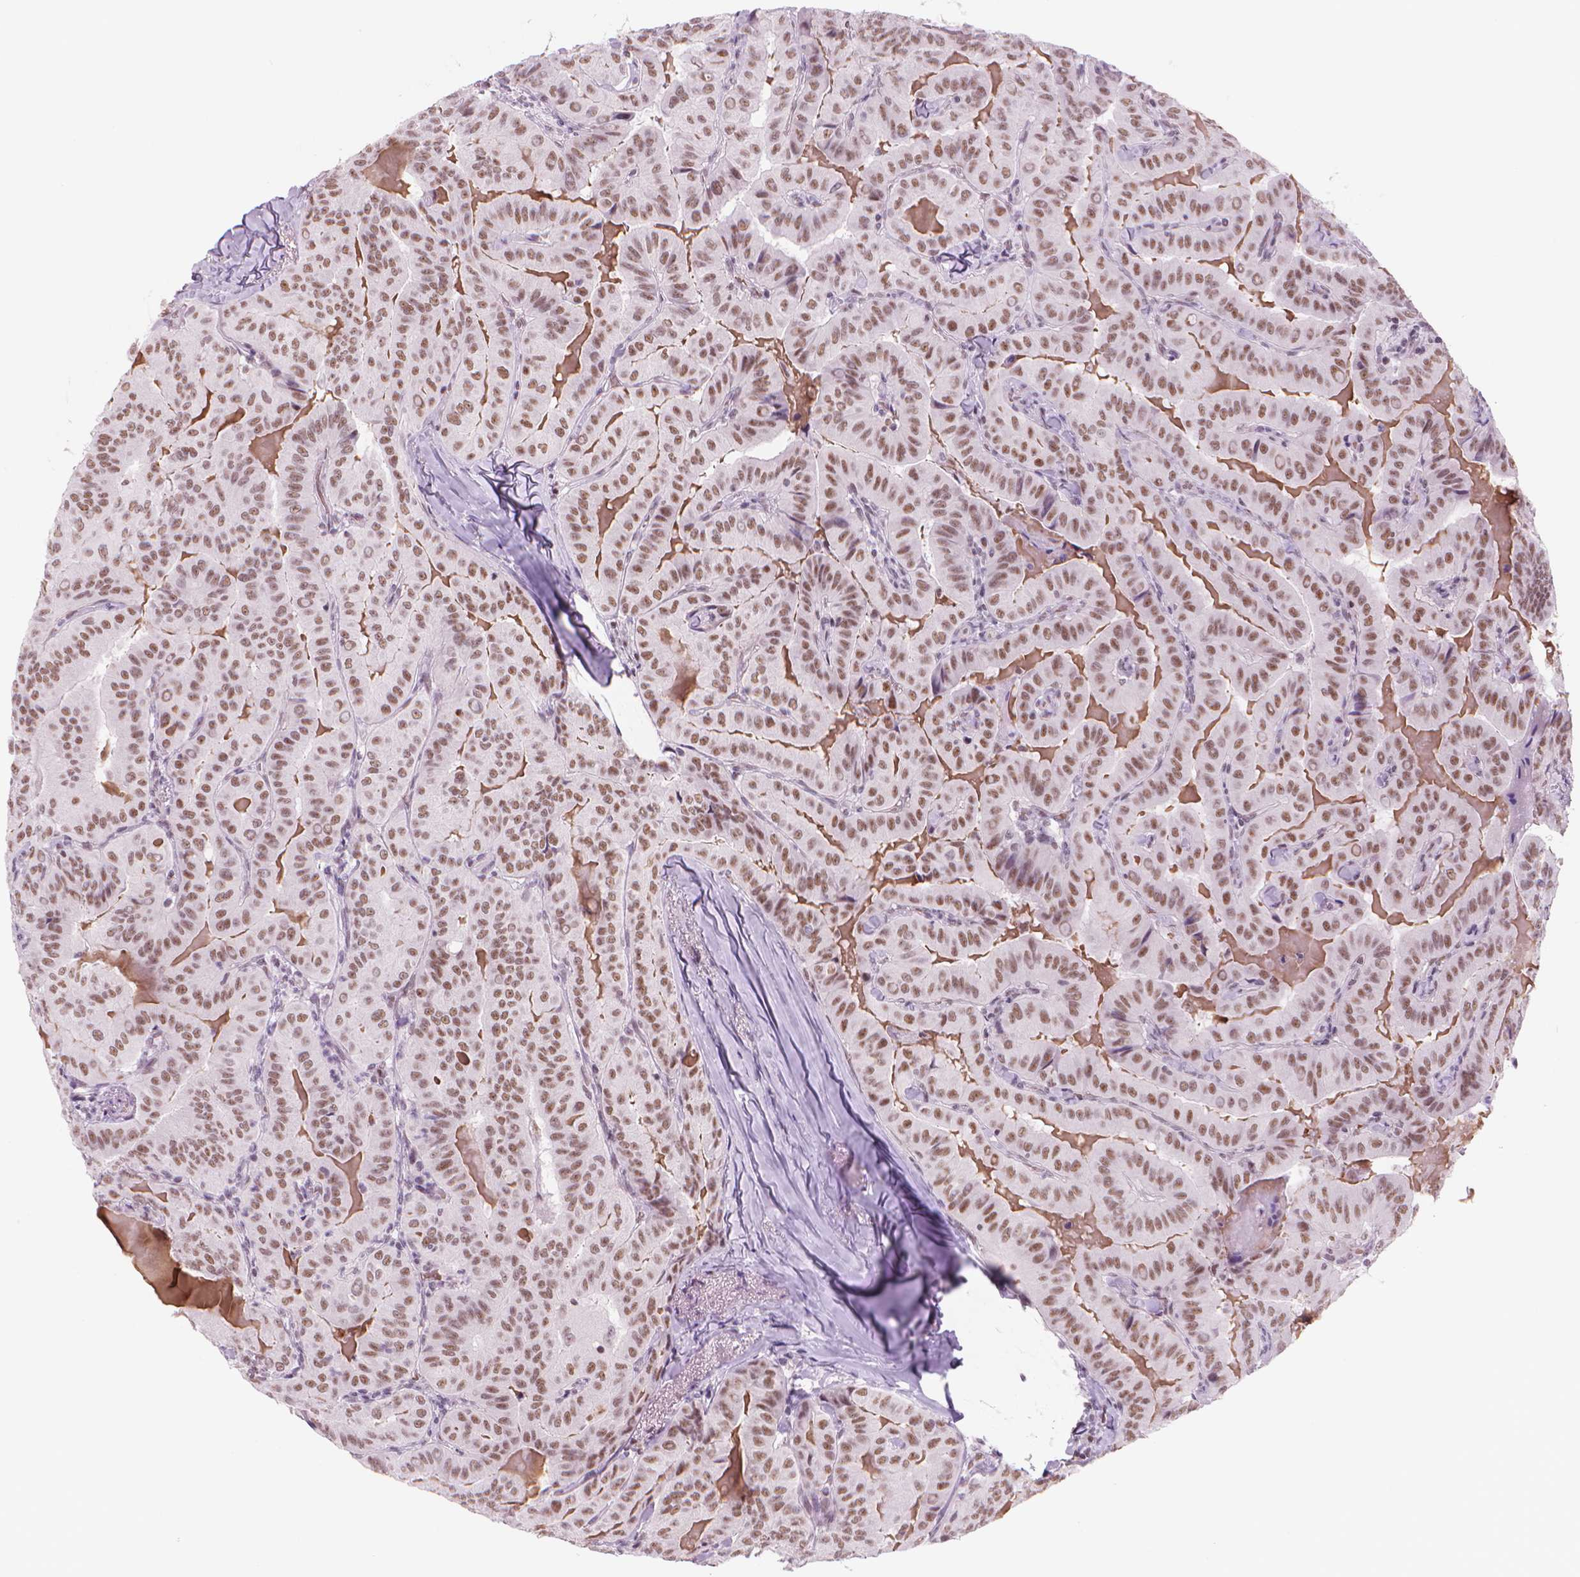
{"staining": {"intensity": "moderate", "quantity": ">75%", "location": "nuclear"}, "tissue": "thyroid cancer", "cell_type": "Tumor cells", "image_type": "cancer", "snomed": [{"axis": "morphology", "description": "Papillary adenocarcinoma, NOS"}, {"axis": "topography", "description": "Thyroid gland"}], "caption": "This image shows immunohistochemistry staining of thyroid papillary adenocarcinoma, with medium moderate nuclear staining in approximately >75% of tumor cells.", "gene": "POLR3D", "patient": {"sex": "female", "age": 68}}